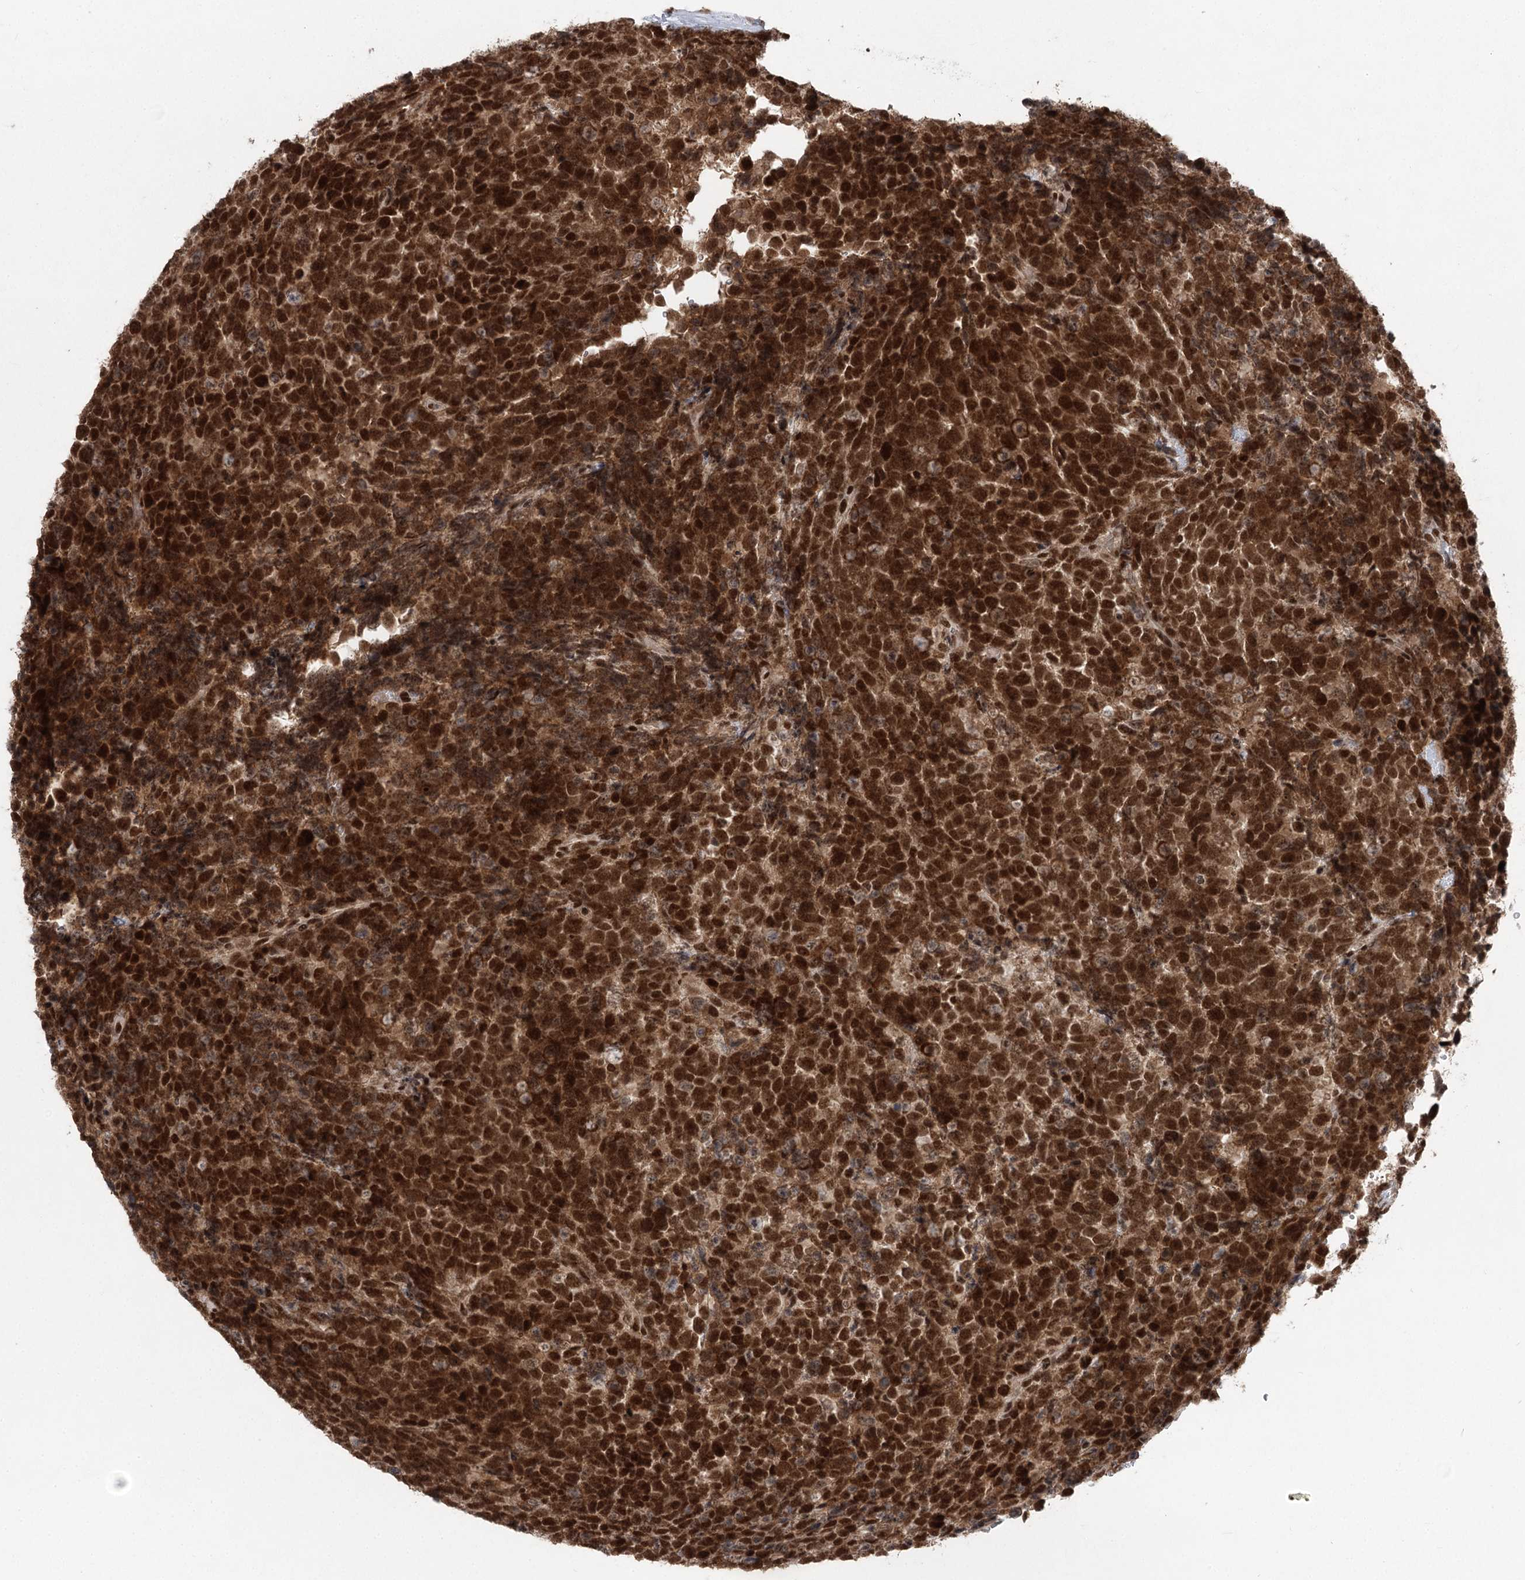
{"staining": {"intensity": "strong", "quantity": ">75%", "location": "nuclear"}, "tissue": "urothelial cancer", "cell_type": "Tumor cells", "image_type": "cancer", "snomed": [{"axis": "morphology", "description": "Urothelial carcinoma, High grade"}, {"axis": "topography", "description": "Urinary bladder"}], "caption": "Strong nuclear positivity is identified in approximately >75% of tumor cells in urothelial cancer. Using DAB (3,3'-diaminobenzidine) (brown) and hematoxylin (blue) stains, captured at high magnification using brightfield microscopy.", "gene": "CGGBP1", "patient": {"sex": "female", "age": 82}}